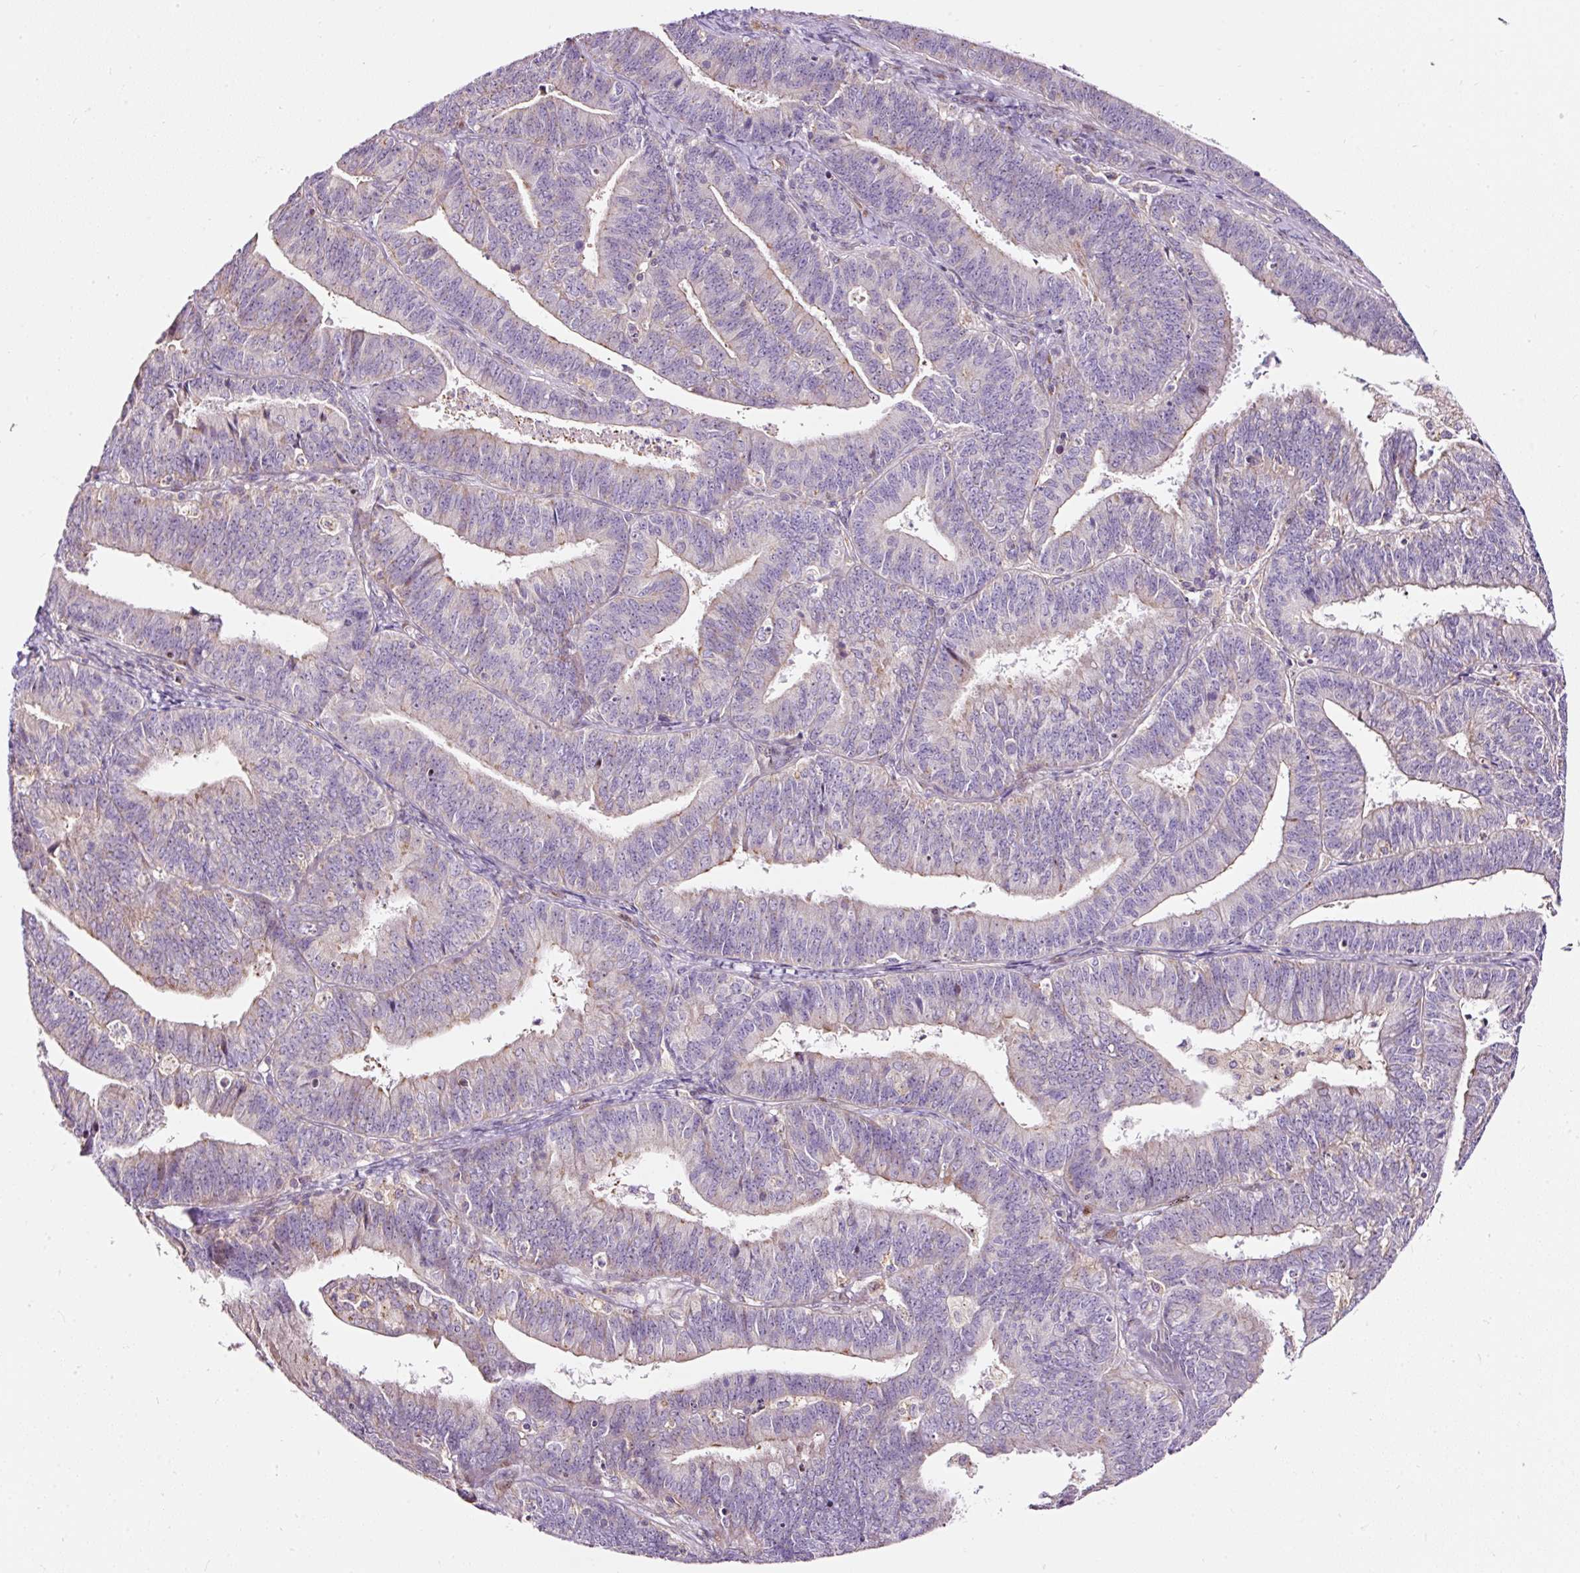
{"staining": {"intensity": "negative", "quantity": "none", "location": "none"}, "tissue": "endometrial cancer", "cell_type": "Tumor cells", "image_type": "cancer", "snomed": [{"axis": "morphology", "description": "Adenocarcinoma, NOS"}, {"axis": "topography", "description": "Endometrium"}], "caption": "Protein analysis of adenocarcinoma (endometrial) displays no significant positivity in tumor cells. (DAB immunohistochemistry with hematoxylin counter stain).", "gene": "BOLA3", "patient": {"sex": "female", "age": 73}}